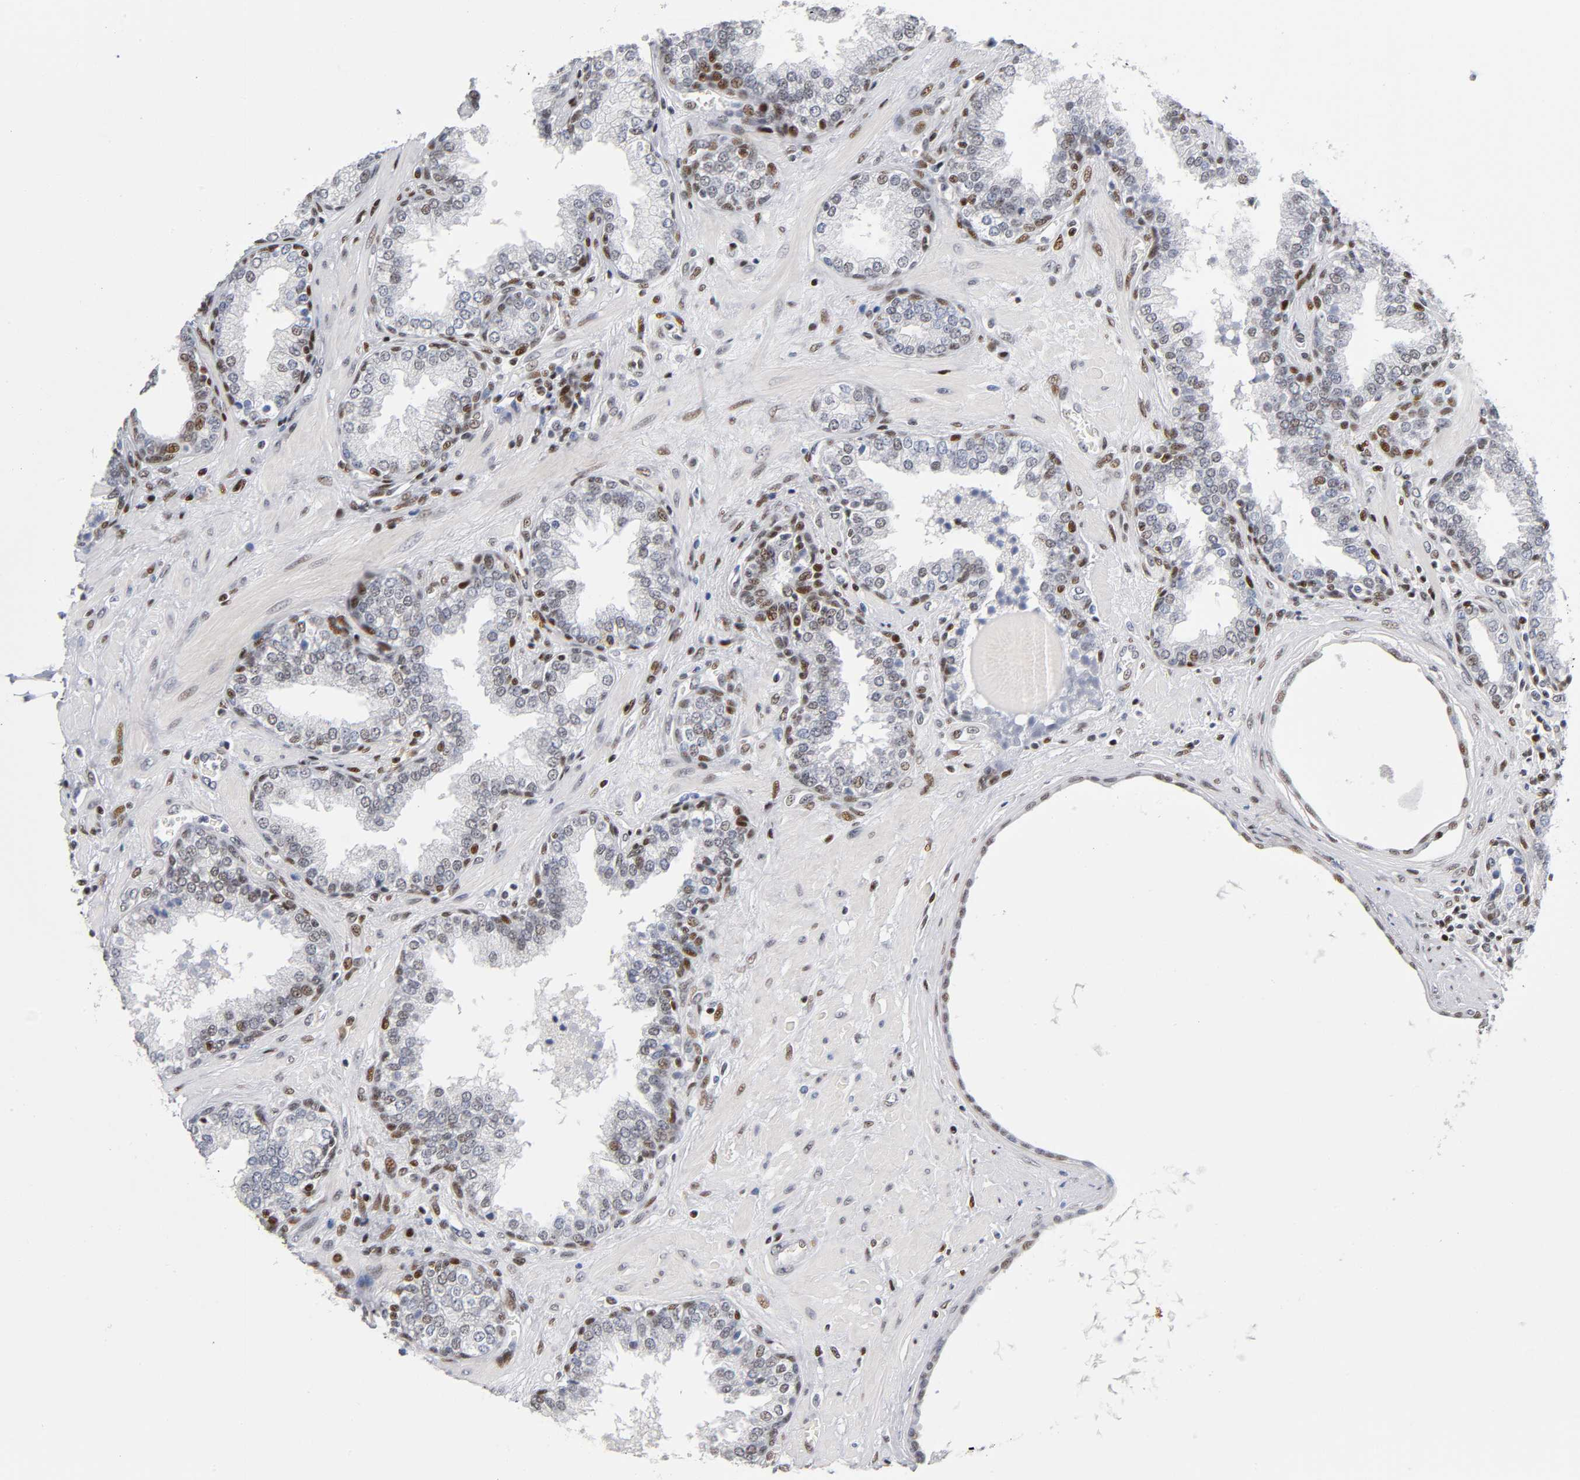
{"staining": {"intensity": "moderate", "quantity": "25%-75%", "location": "nuclear"}, "tissue": "prostate", "cell_type": "Glandular cells", "image_type": "normal", "snomed": [{"axis": "morphology", "description": "Normal tissue, NOS"}, {"axis": "topography", "description": "Prostate"}], "caption": "Immunohistochemical staining of unremarkable prostate shows medium levels of moderate nuclear expression in about 25%-75% of glandular cells. The staining is performed using DAB (3,3'-diaminobenzidine) brown chromogen to label protein expression. The nuclei are counter-stained blue using hematoxylin.", "gene": "SP3", "patient": {"sex": "male", "age": 51}}